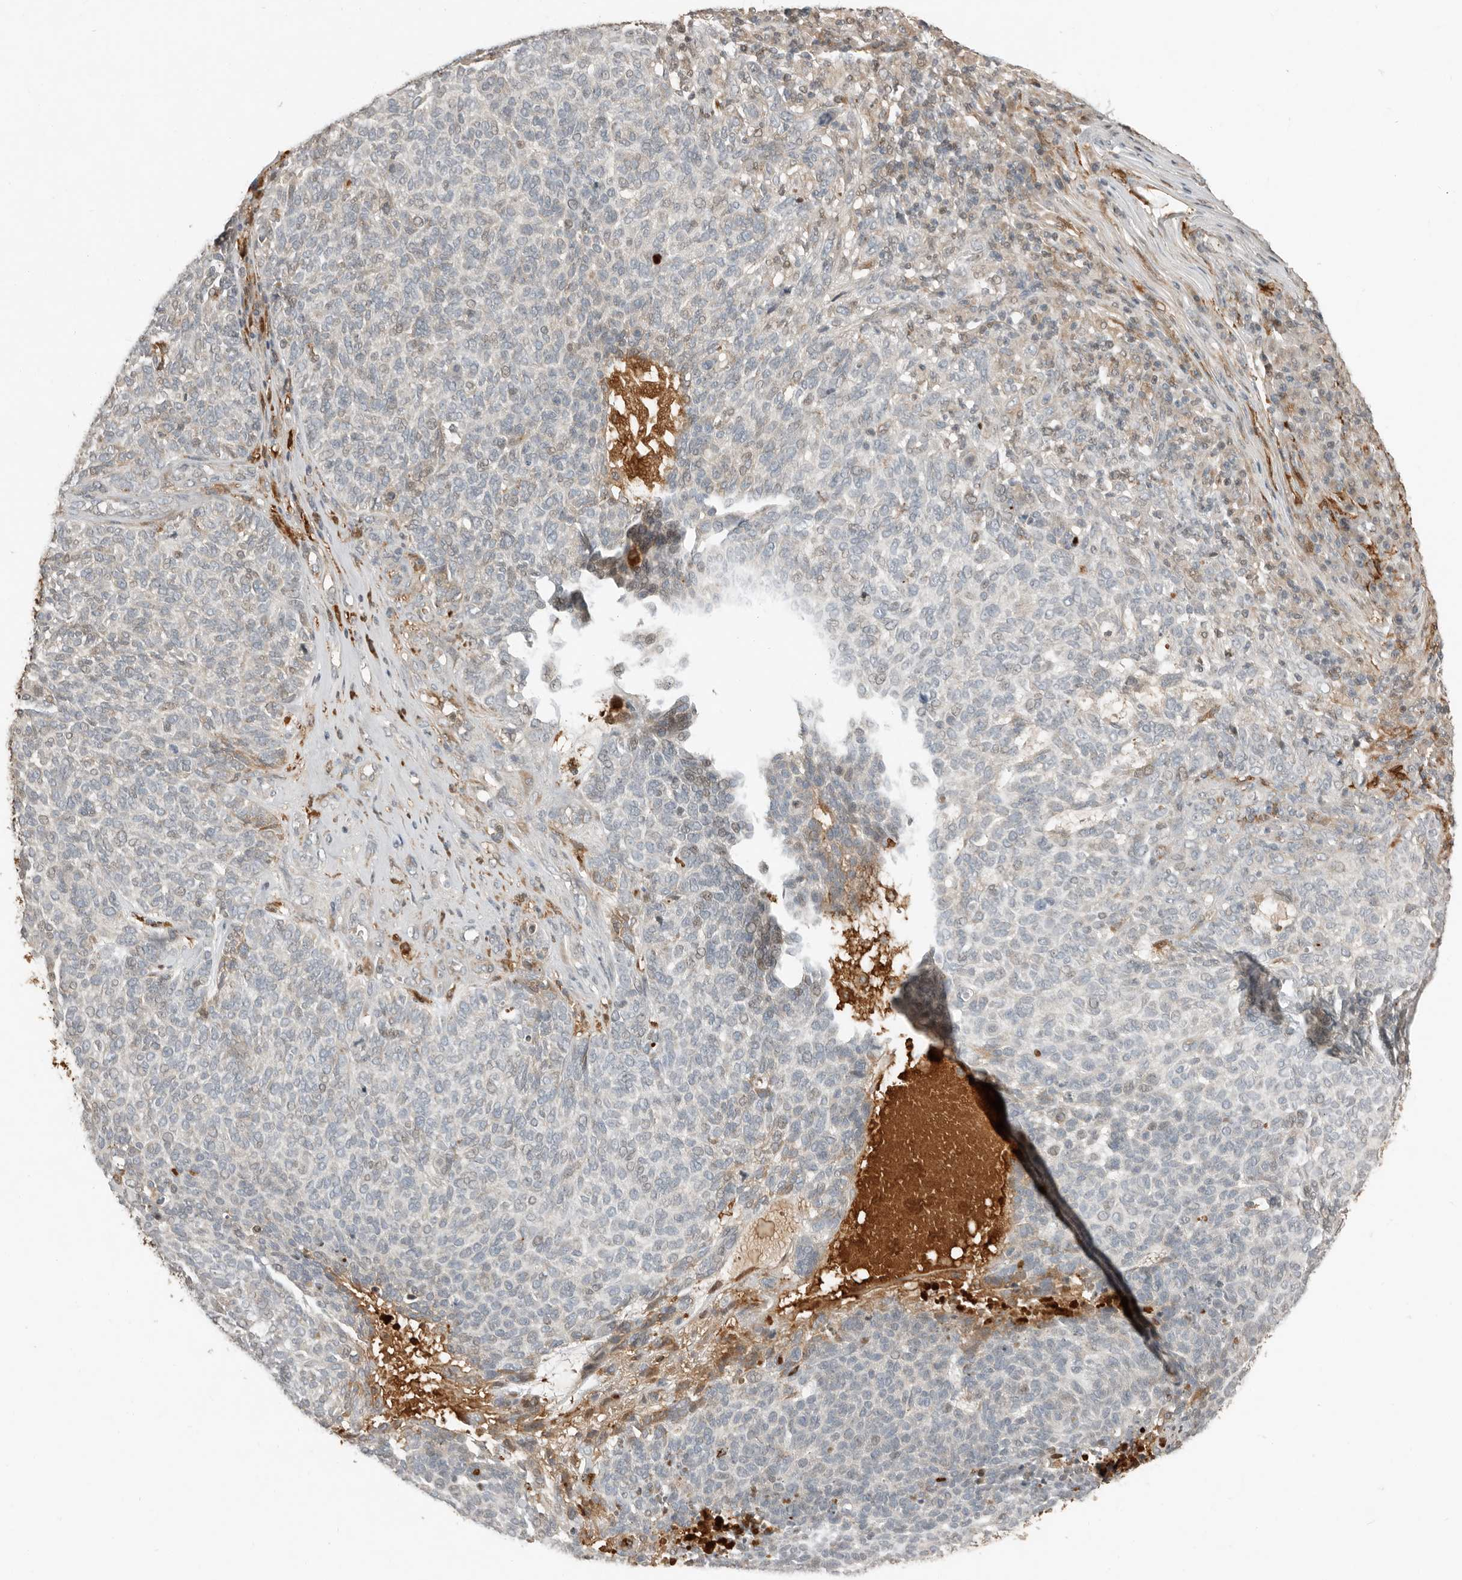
{"staining": {"intensity": "negative", "quantity": "none", "location": "none"}, "tissue": "skin cancer", "cell_type": "Tumor cells", "image_type": "cancer", "snomed": [{"axis": "morphology", "description": "Squamous cell carcinoma, NOS"}, {"axis": "topography", "description": "Skin"}], "caption": "Skin cancer (squamous cell carcinoma) was stained to show a protein in brown. There is no significant staining in tumor cells. (Brightfield microscopy of DAB immunohistochemistry at high magnification).", "gene": "KLHL38", "patient": {"sex": "female", "age": 90}}